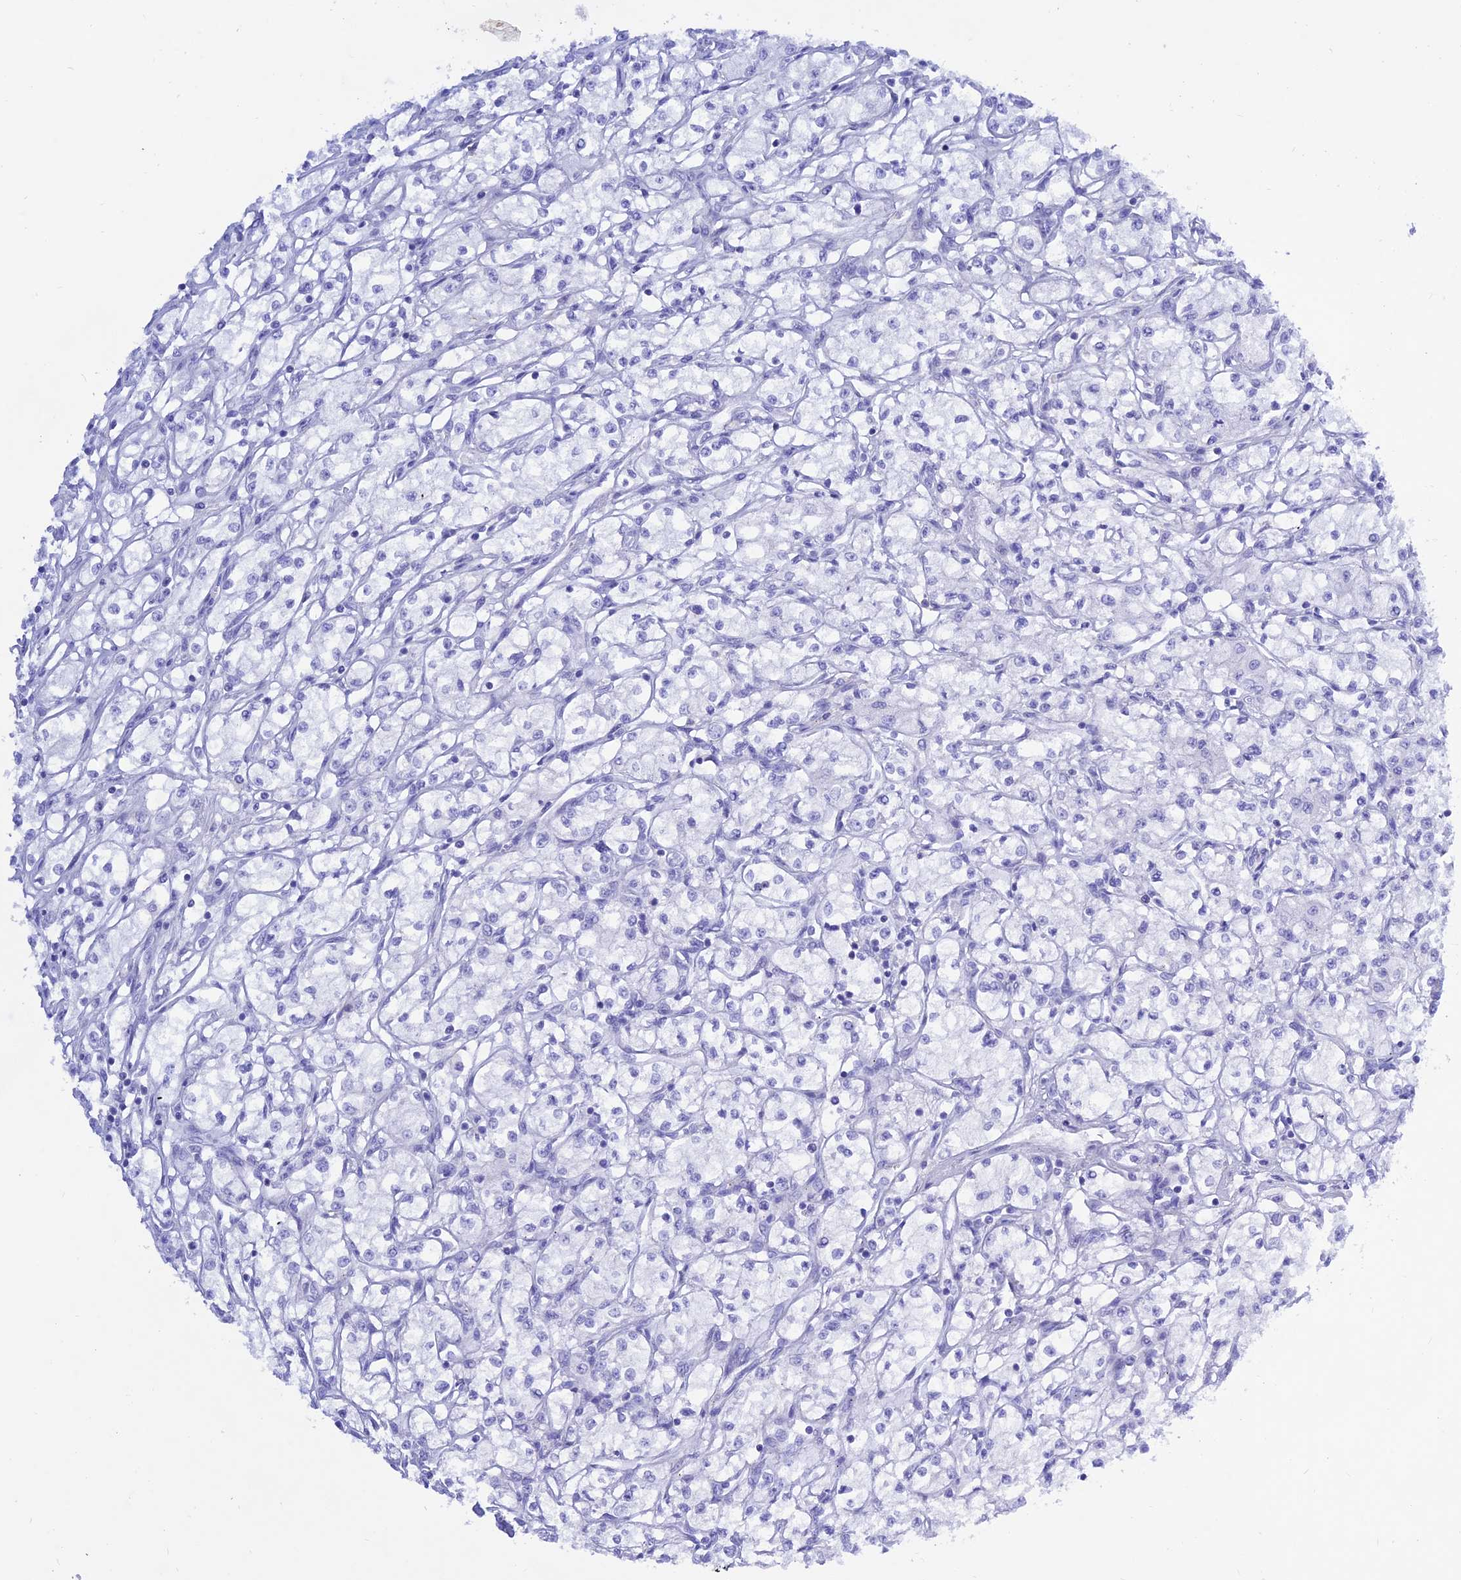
{"staining": {"intensity": "negative", "quantity": "none", "location": "none"}, "tissue": "renal cancer", "cell_type": "Tumor cells", "image_type": "cancer", "snomed": [{"axis": "morphology", "description": "Adenocarcinoma, NOS"}, {"axis": "topography", "description": "Kidney"}], "caption": "Immunohistochemistry (IHC) of human renal adenocarcinoma demonstrates no positivity in tumor cells.", "gene": "PRNP", "patient": {"sex": "male", "age": 59}}